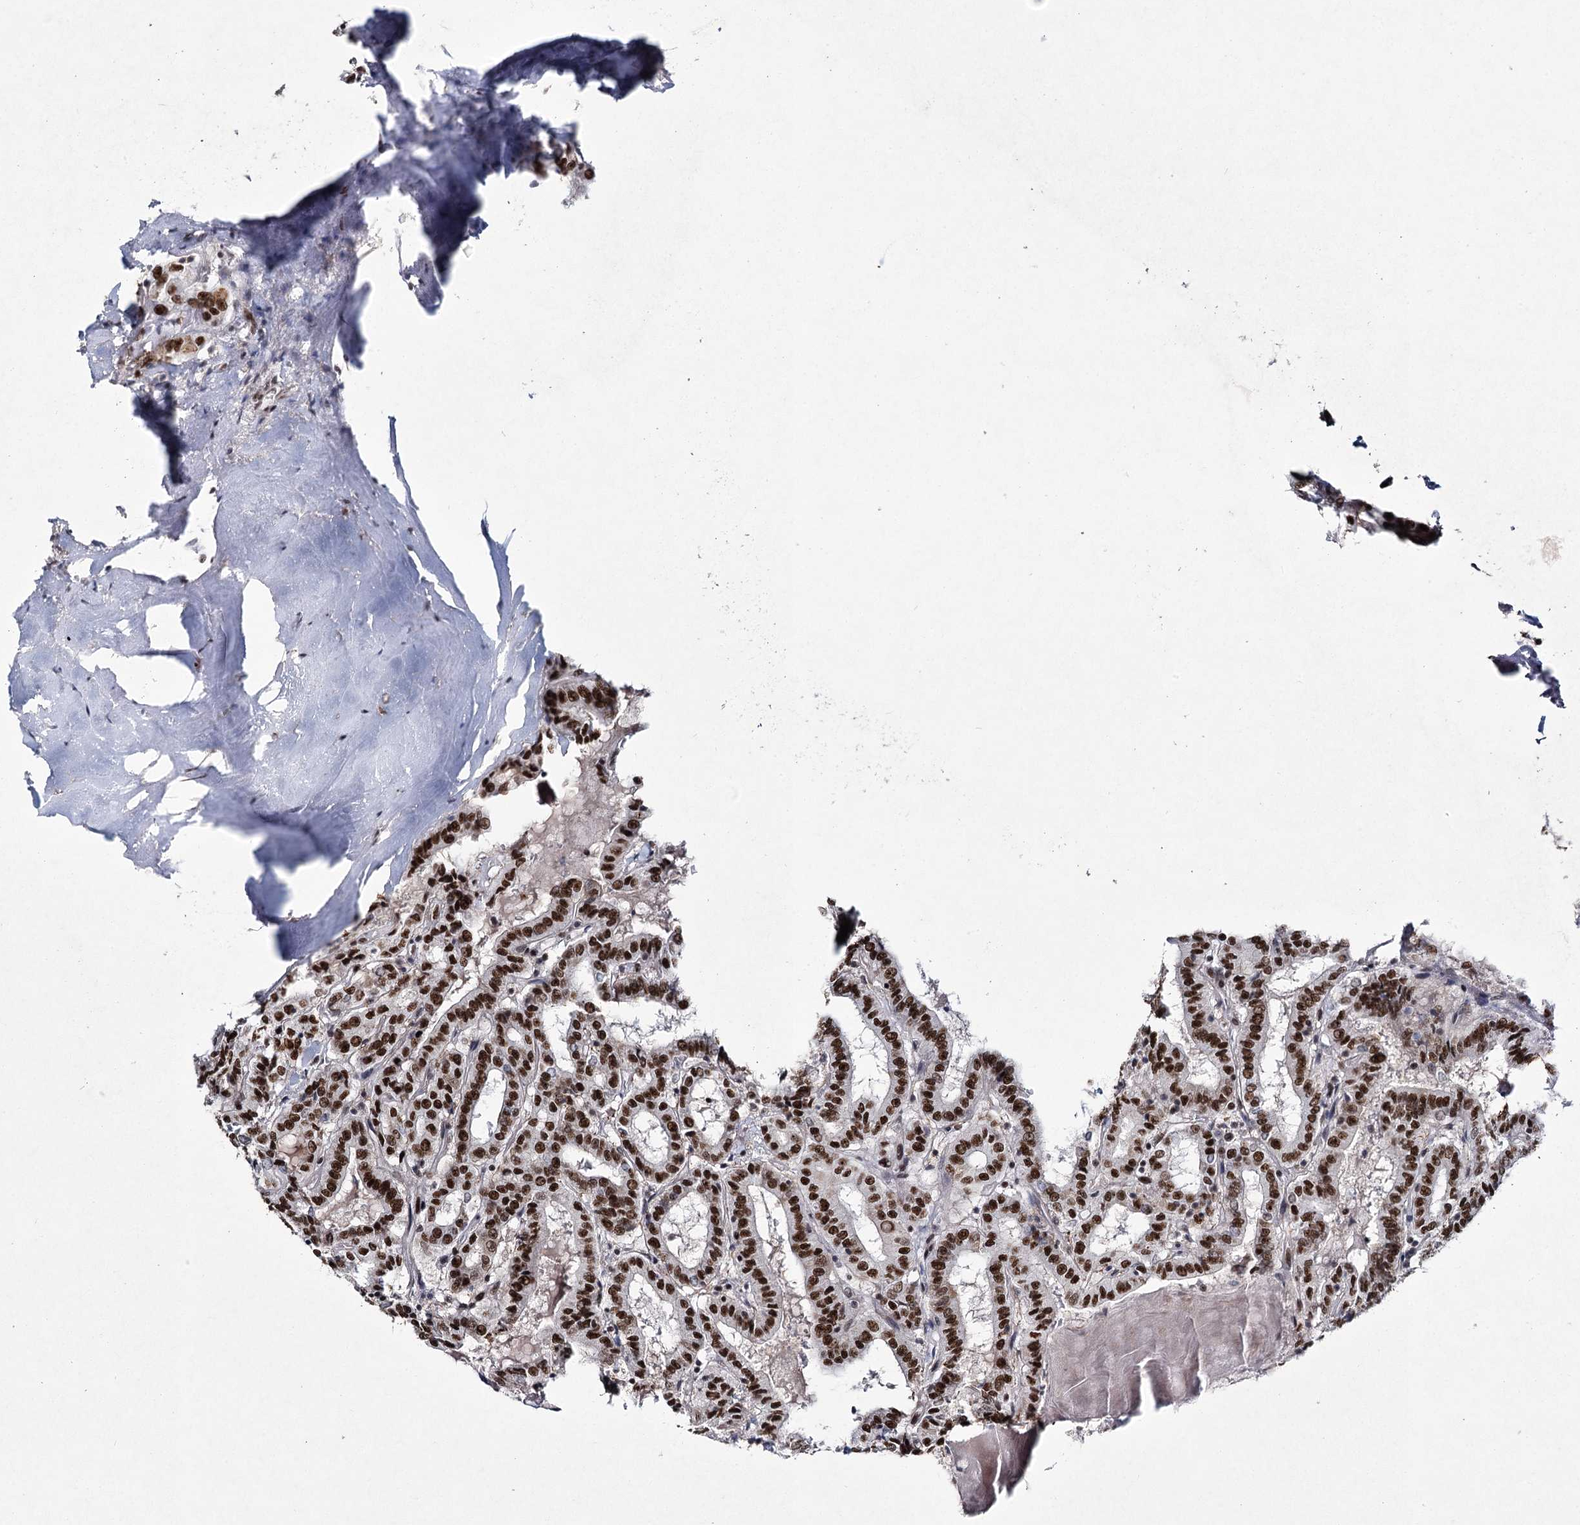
{"staining": {"intensity": "strong", "quantity": ">75%", "location": "nuclear"}, "tissue": "thyroid cancer", "cell_type": "Tumor cells", "image_type": "cancer", "snomed": [{"axis": "morphology", "description": "Papillary adenocarcinoma, NOS"}, {"axis": "topography", "description": "Thyroid gland"}], "caption": "High-power microscopy captured an immunohistochemistry (IHC) photomicrograph of thyroid papillary adenocarcinoma, revealing strong nuclear staining in approximately >75% of tumor cells. (DAB IHC with brightfield microscopy, high magnification).", "gene": "SCAF8", "patient": {"sex": "female", "age": 72}}